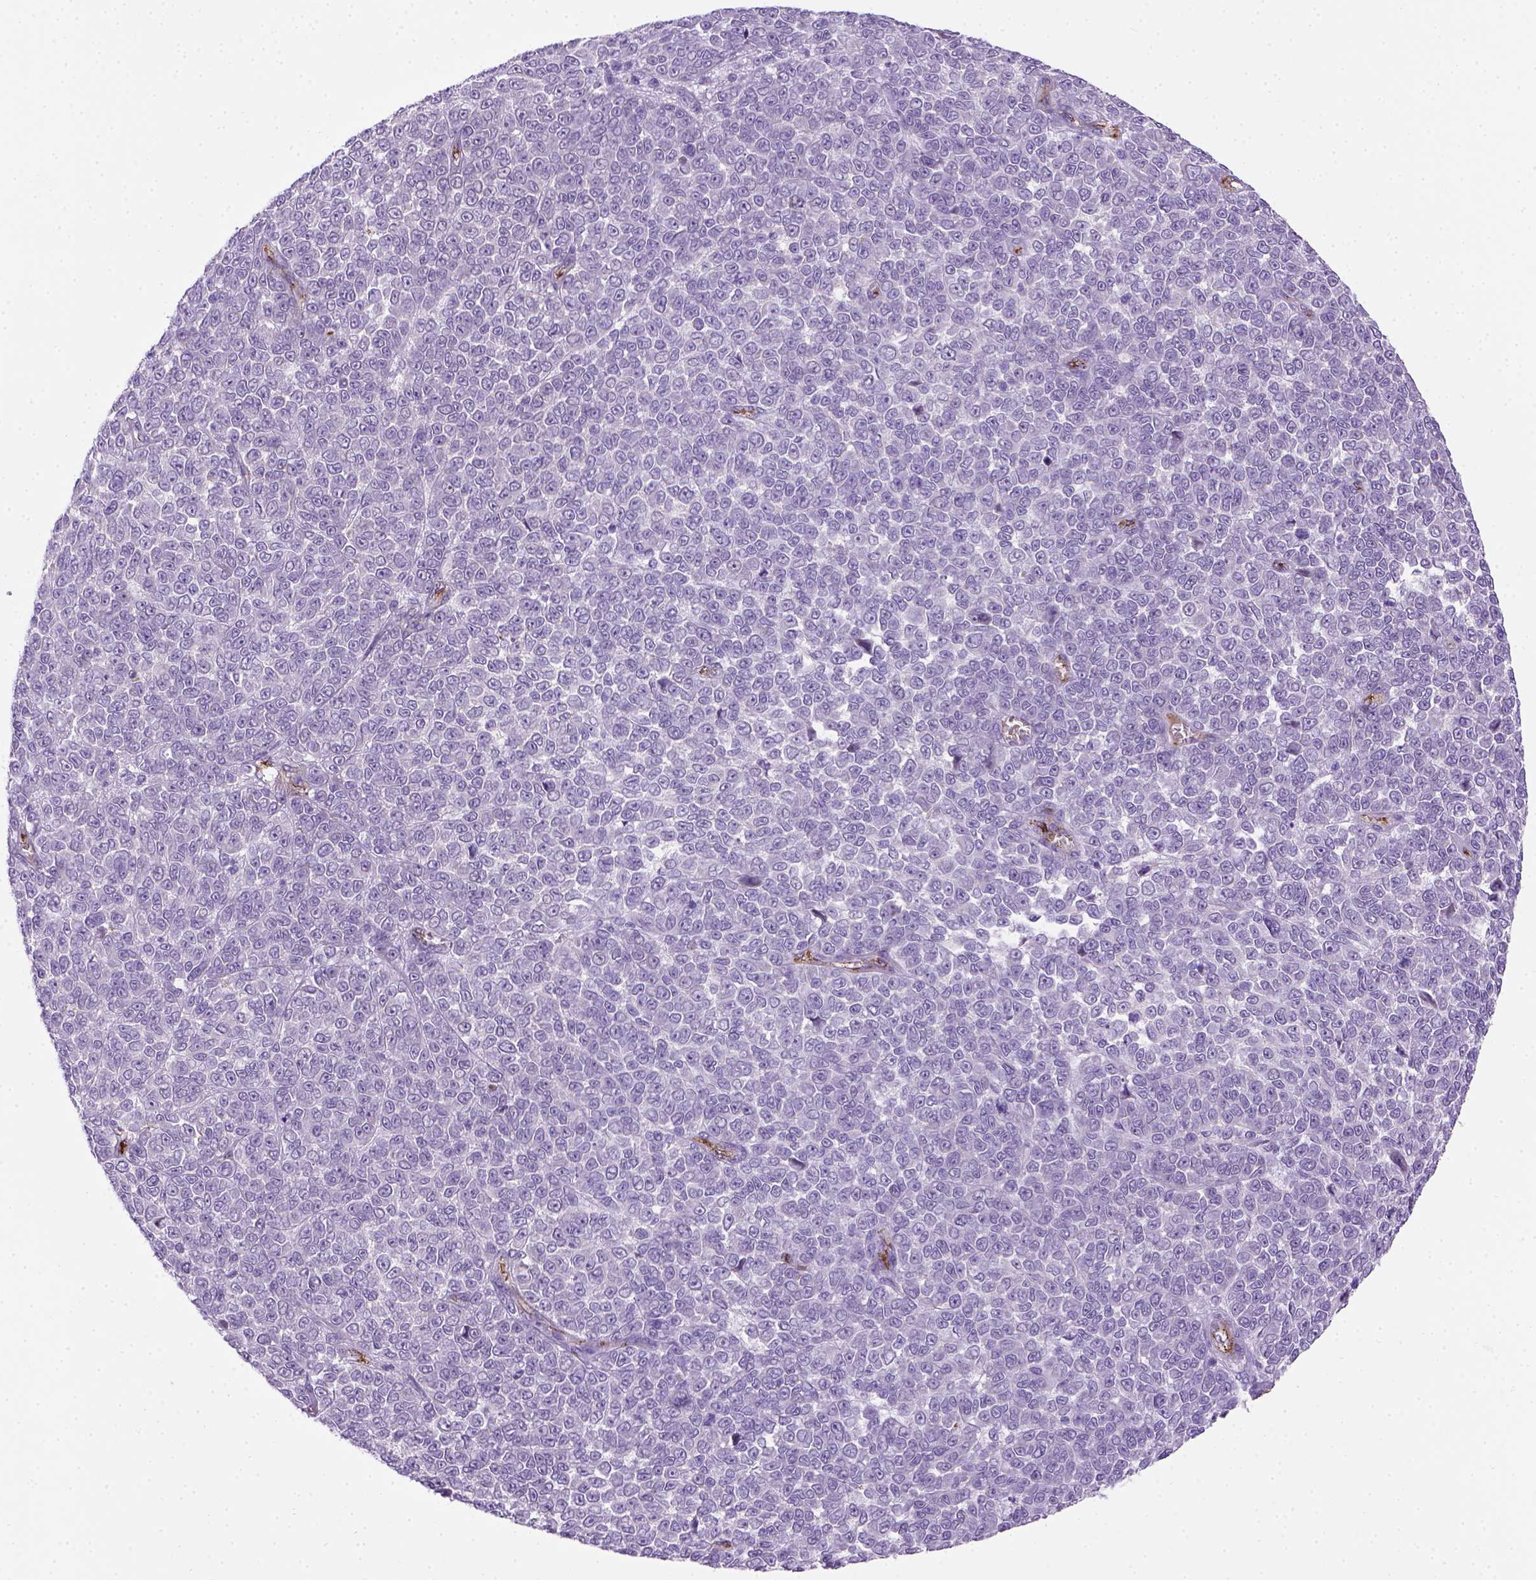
{"staining": {"intensity": "negative", "quantity": "none", "location": "none"}, "tissue": "melanoma", "cell_type": "Tumor cells", "image_type": "cancer", "snomed": [{"axis": "morphology", "description": "Malignant melanoma, NOS"}, {"axis": "topography", "description": "Skin"}], "caption": "Protein analysis of melanoma demonstrates no significant positivity in tumor cells.", "gene": "VWF", "patient": {"sex": "female", "age": 95}}